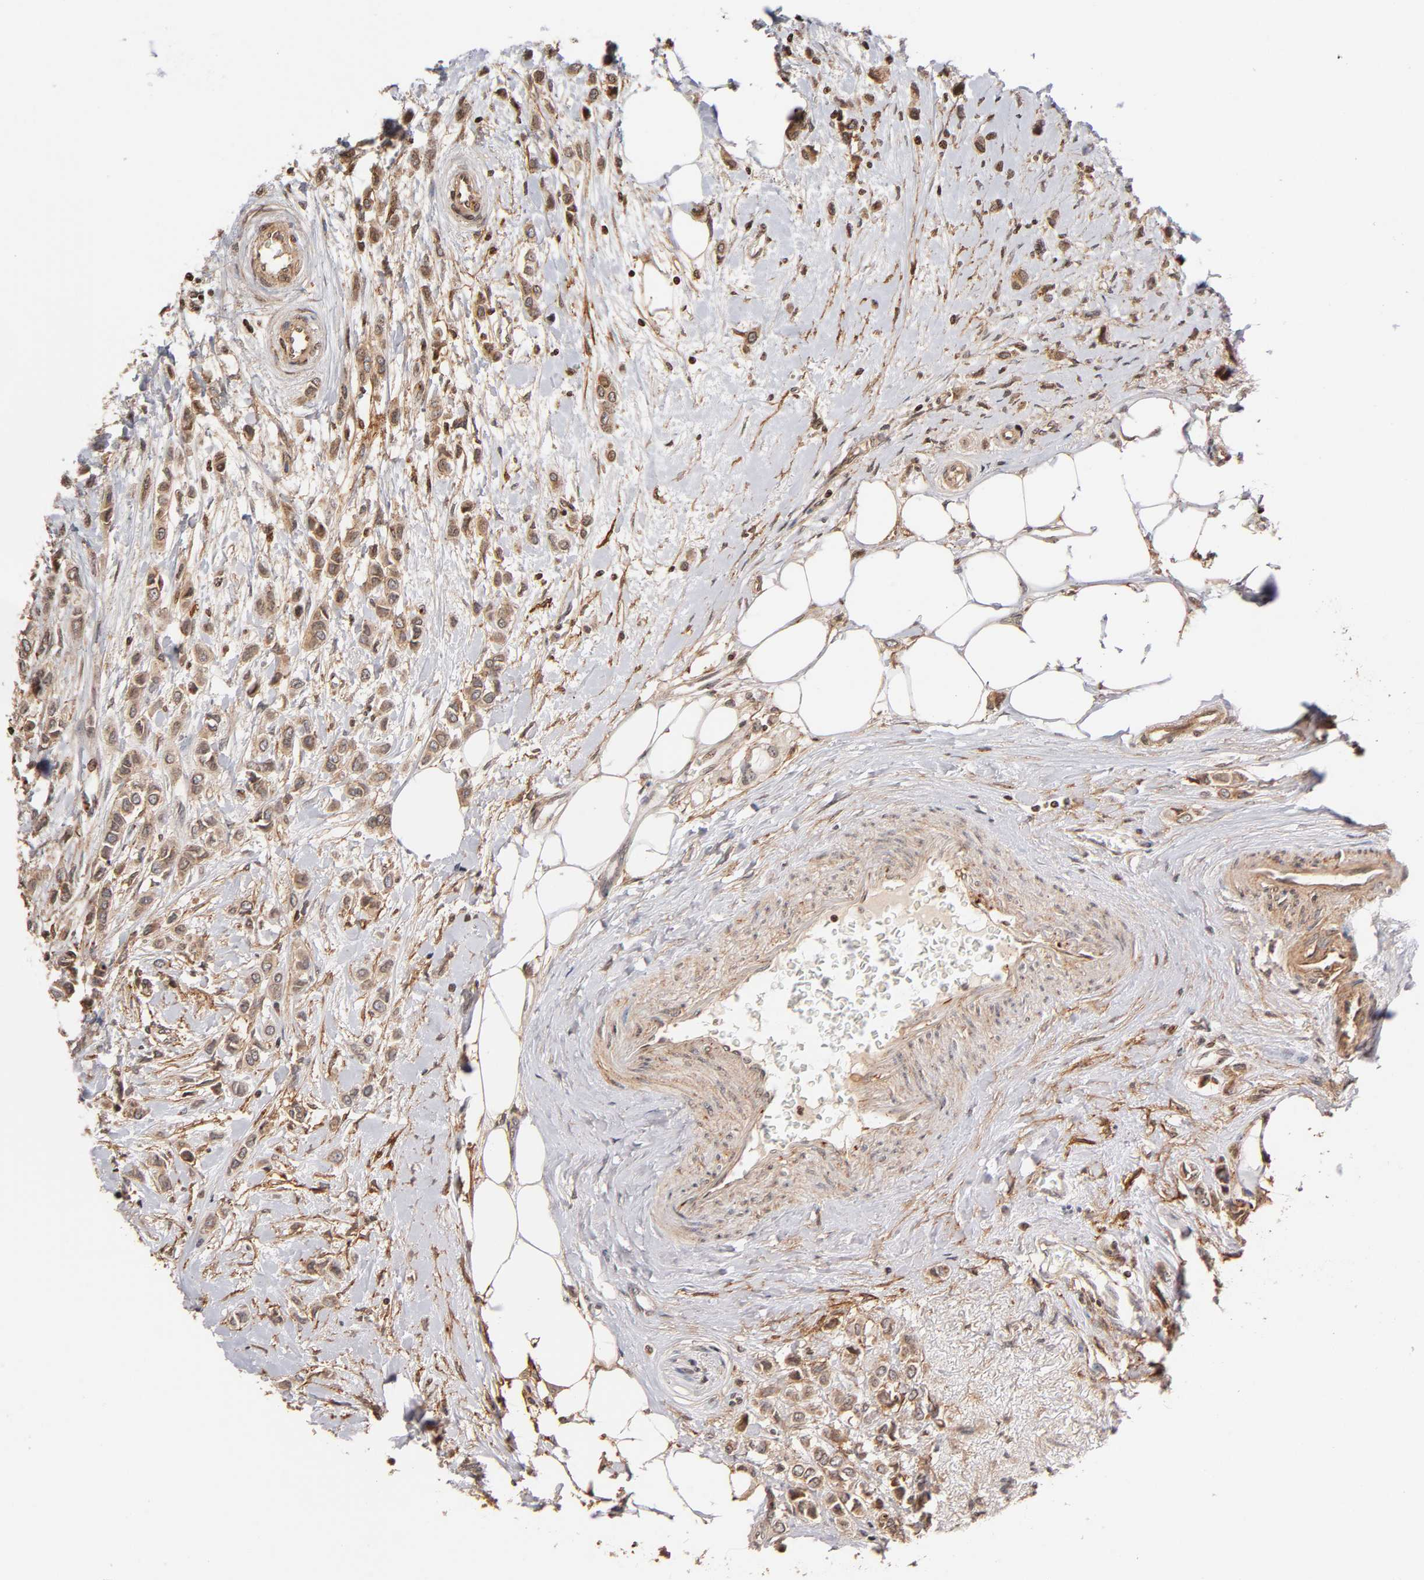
{"staining": {"intensity": "weak", "quantity": ">75%", "location": "cytoplasmic/membranous"}, "tissue": "breast cancer", "cell_type": "Tumor cells", "image_type": "cancer", "snomed": [{"axis": "morphology", "description": "Lobular carcinoma"}, {"axis": "topography", "description": "Breast"}], "caption": "IHC of breast lobular carcinoma shows low levels of weak cytoplasmic/membranous positivity in approximately >75% of tumor cells.", "gene": "ITGAV", "patient": {"sex": "female", "age": 51}}